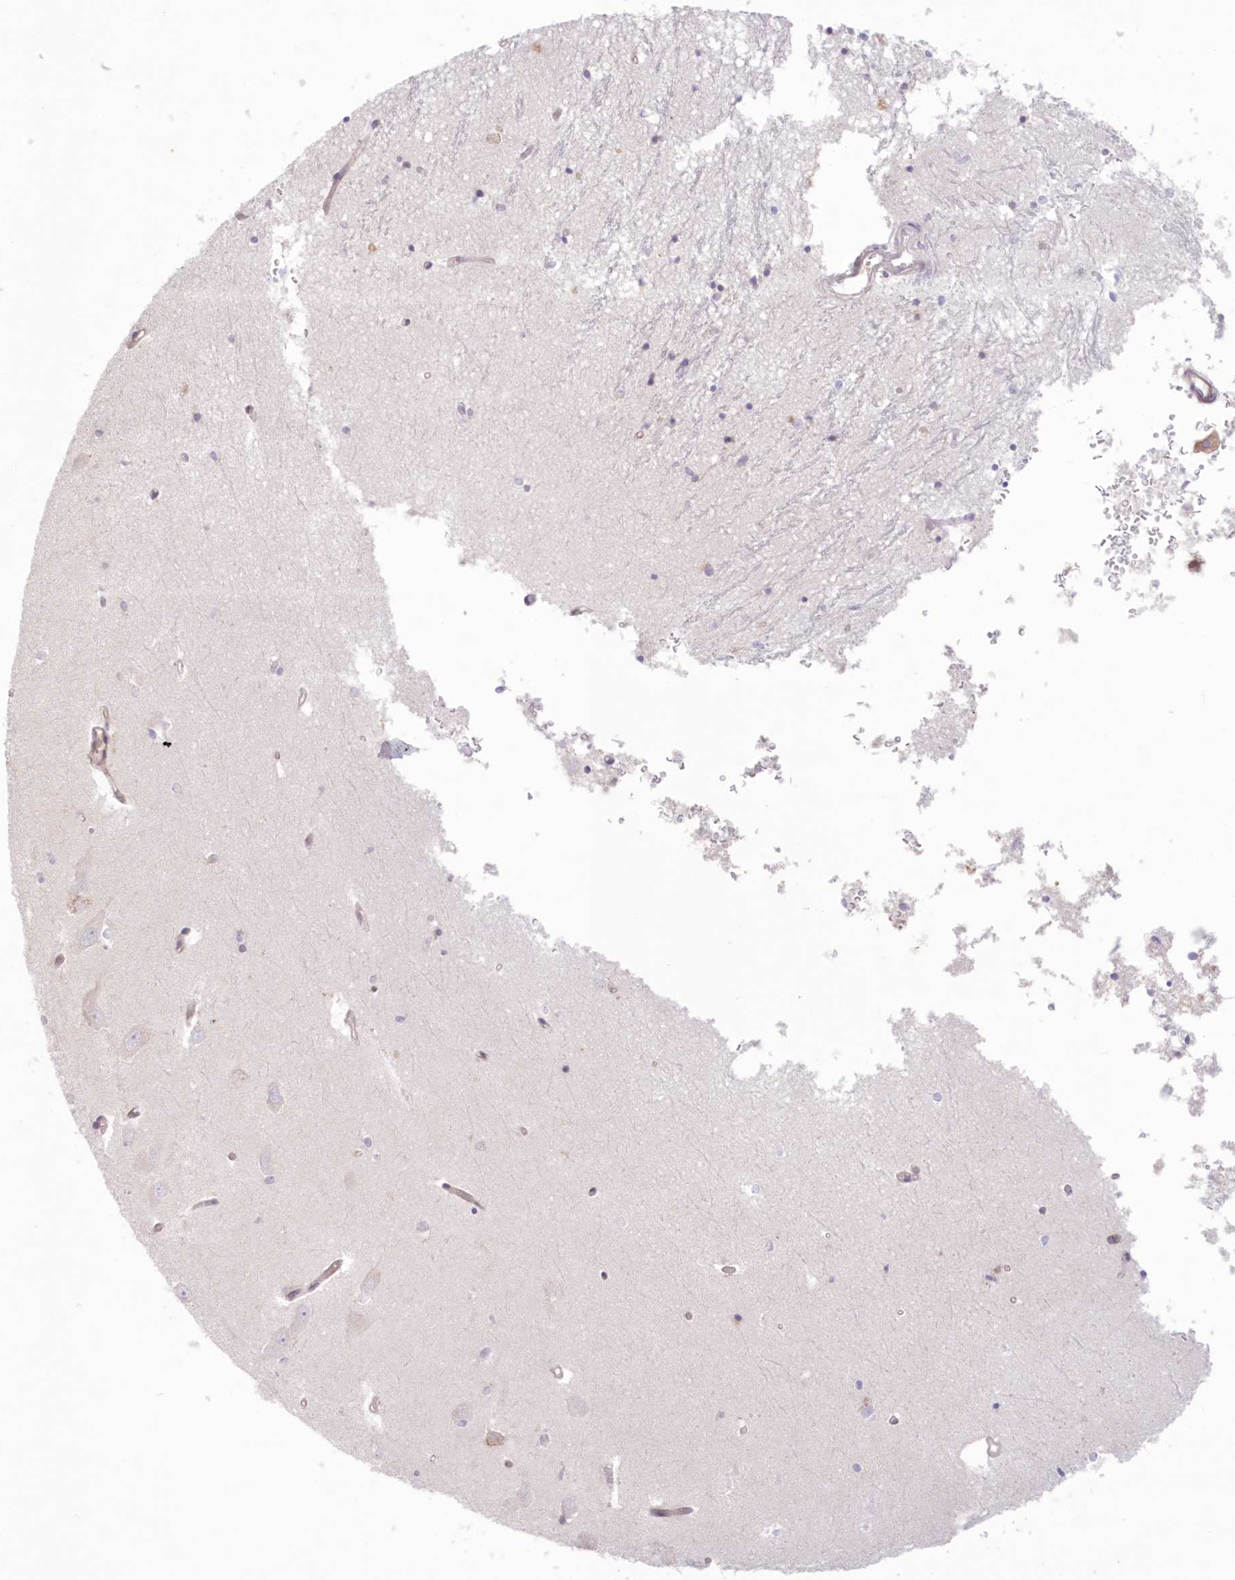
{"staining": {"intensity": "negative", "quantity": "none", "location": "none"}, "tissue": "hippocampus", "cell_type": "Glial cells", "image_type": "normal", "snomed": [{"axis": "morphology", "description": "Normal tissue, NOS"}, {"axis": "topography", "description": "Hippocampus"}], "caption": "The photomicrograph shows no significant positivity in glial cells of hippocampus.", "gene": "RNPEP", "patient": {"sex": "male", "age": 70}}